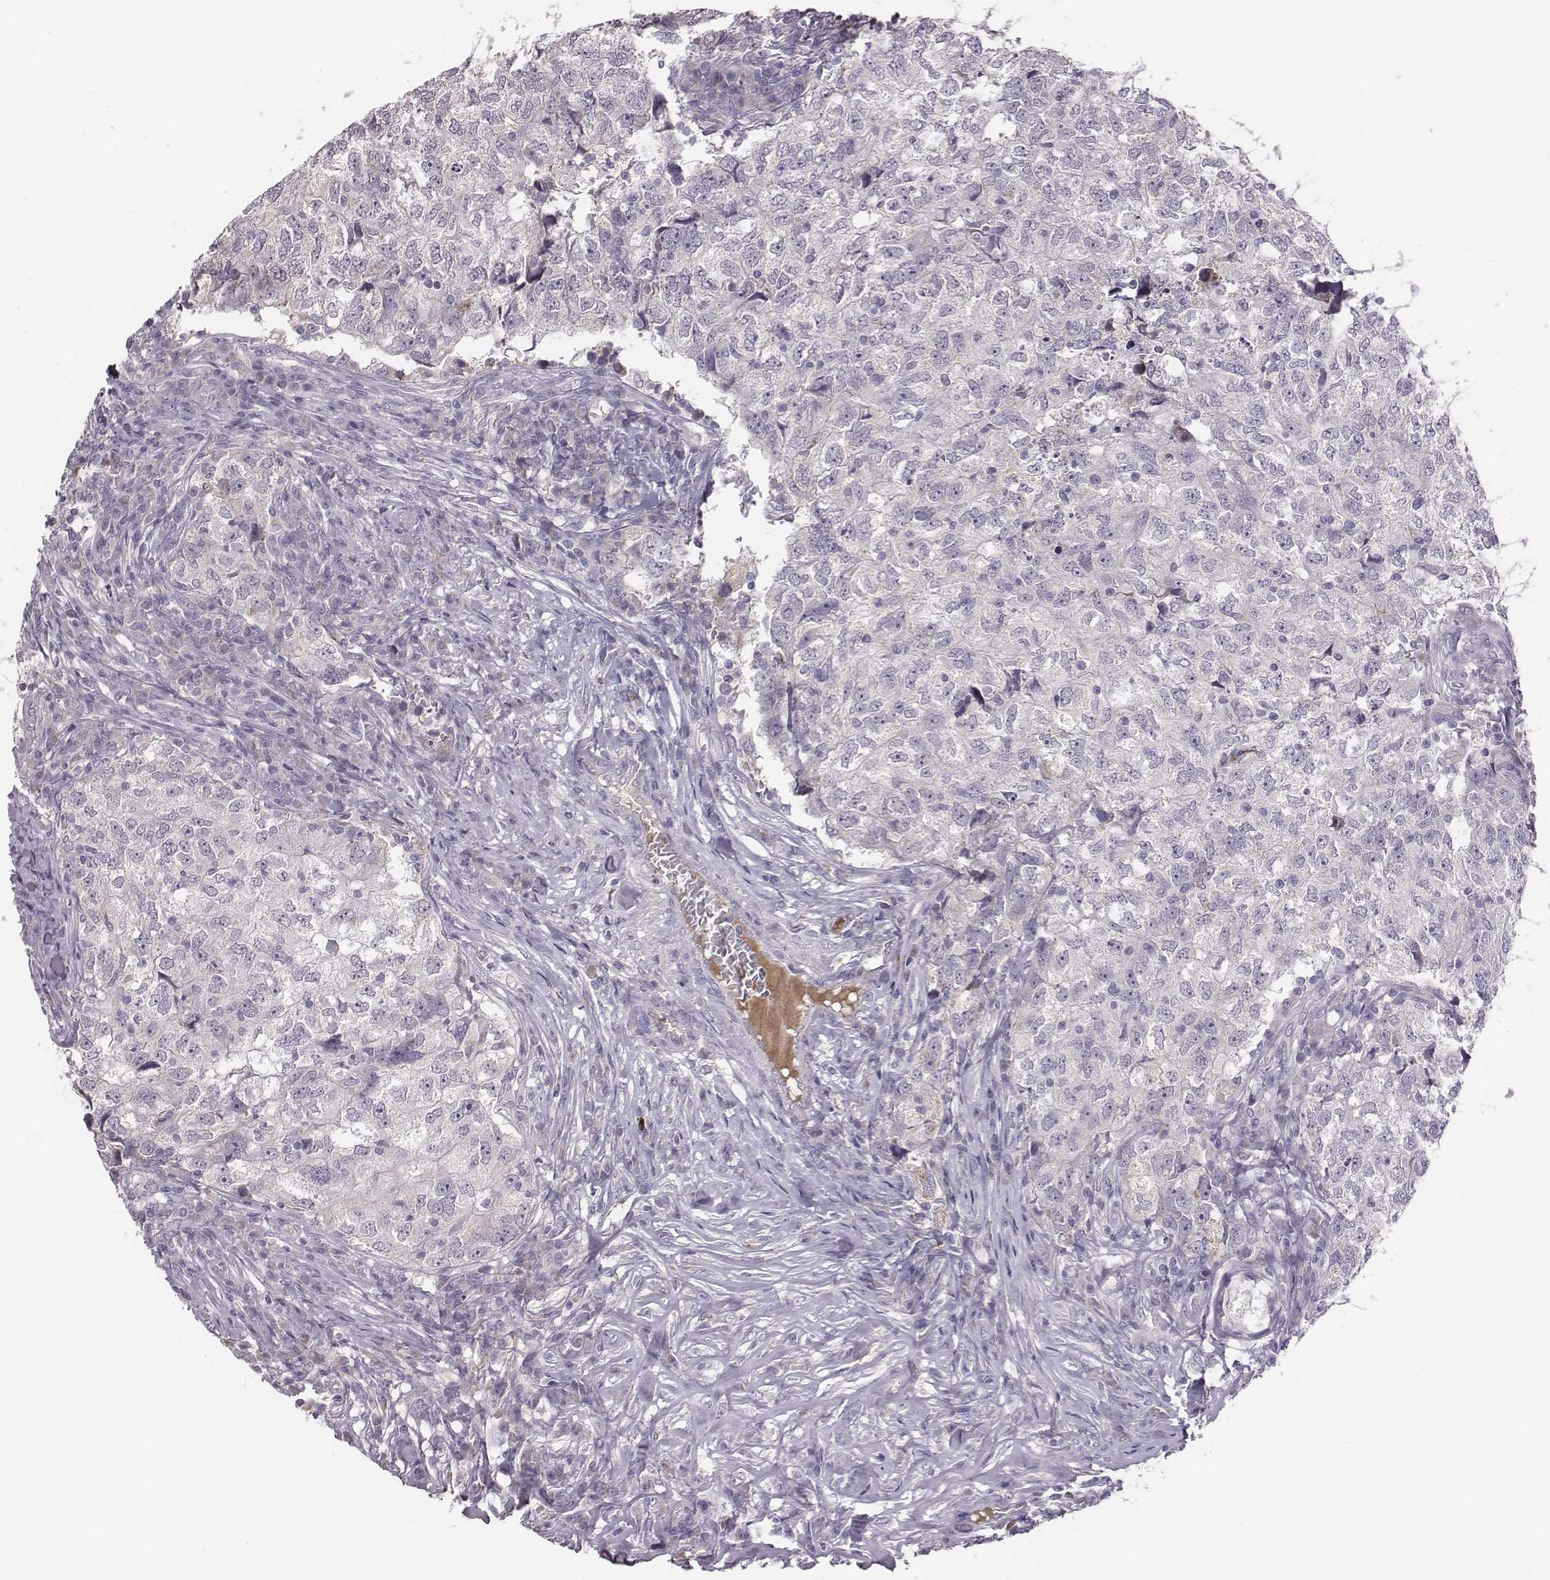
{"staining": {"intensity": "negative", "quantity": "none", "location": "none"}, "tissue": "breast cancer", "cell_type": "Tumor cells", "image_type": "cancer", "snomed": [{"axis": "morphology", "description": "Duct carcinoma"}, {"axis": "topography", "description": "Breast"}], "caption": "There is no significant staining in tumor cells of breast cancer.", "gene": "KMO", "patient": {"sex": "female", "age": 30}}